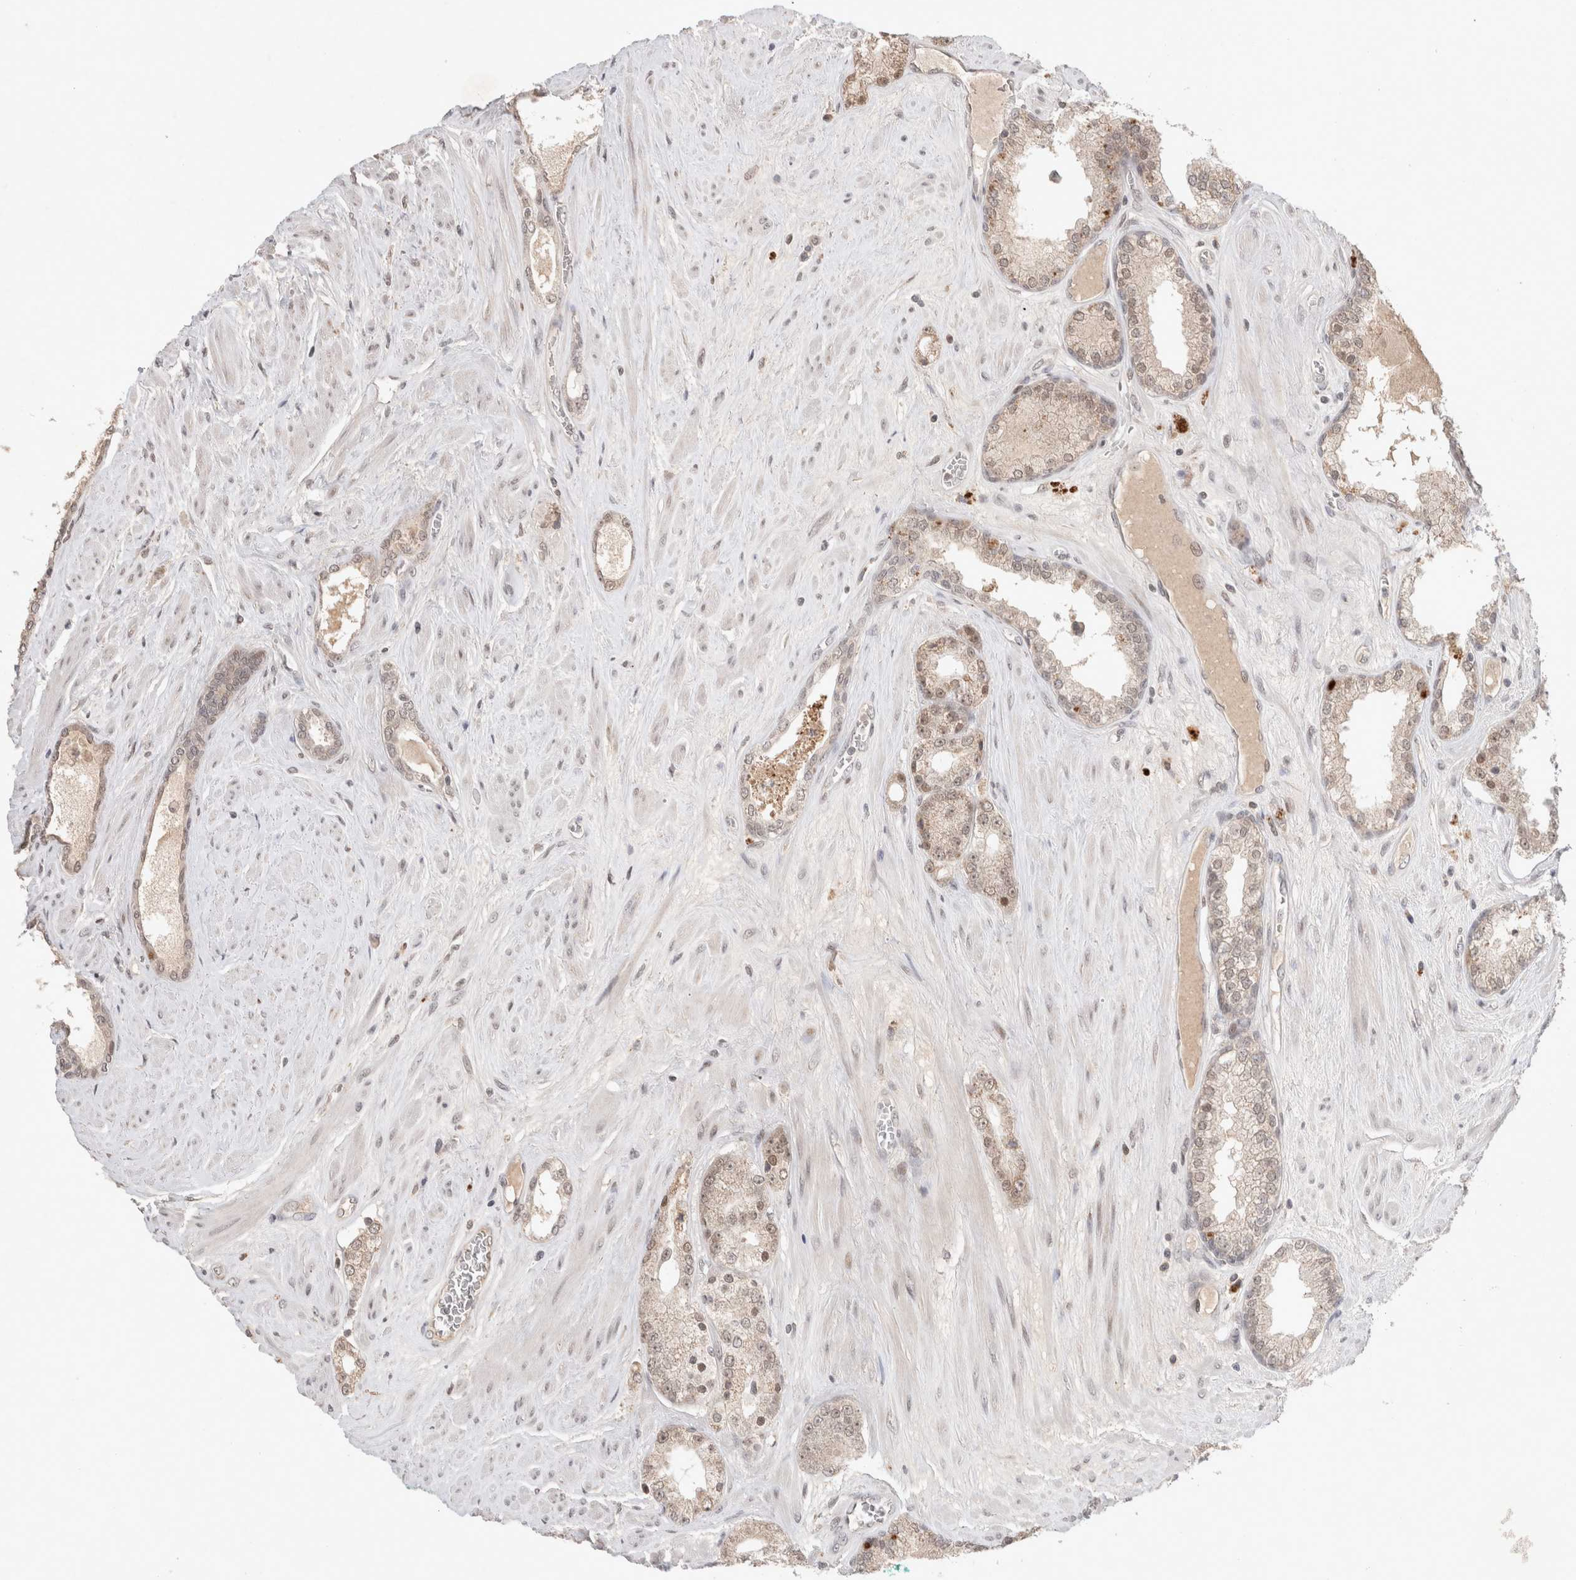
{"staining": {"intensity": "weak", "quantity": "25%-75%", "location": "cytoplasmic/membranous,nuclear"}, "tissue": "prostate cancer", "cell_type": "Tumor cells", "image_type": "cancer", "snomed": [{"axis": "morphology", "description": "Adenocarcinoma, Low grade"}, {"axis": "topography", "description": "Prostate"}], "caption": "Human prostate cancer (adenocarcinoma (low-grade)) stained with a protein marker reveals weak staining in tumor cells.", "gene": "SYDE2", "patient": {"sex": "male", "age": 62}}